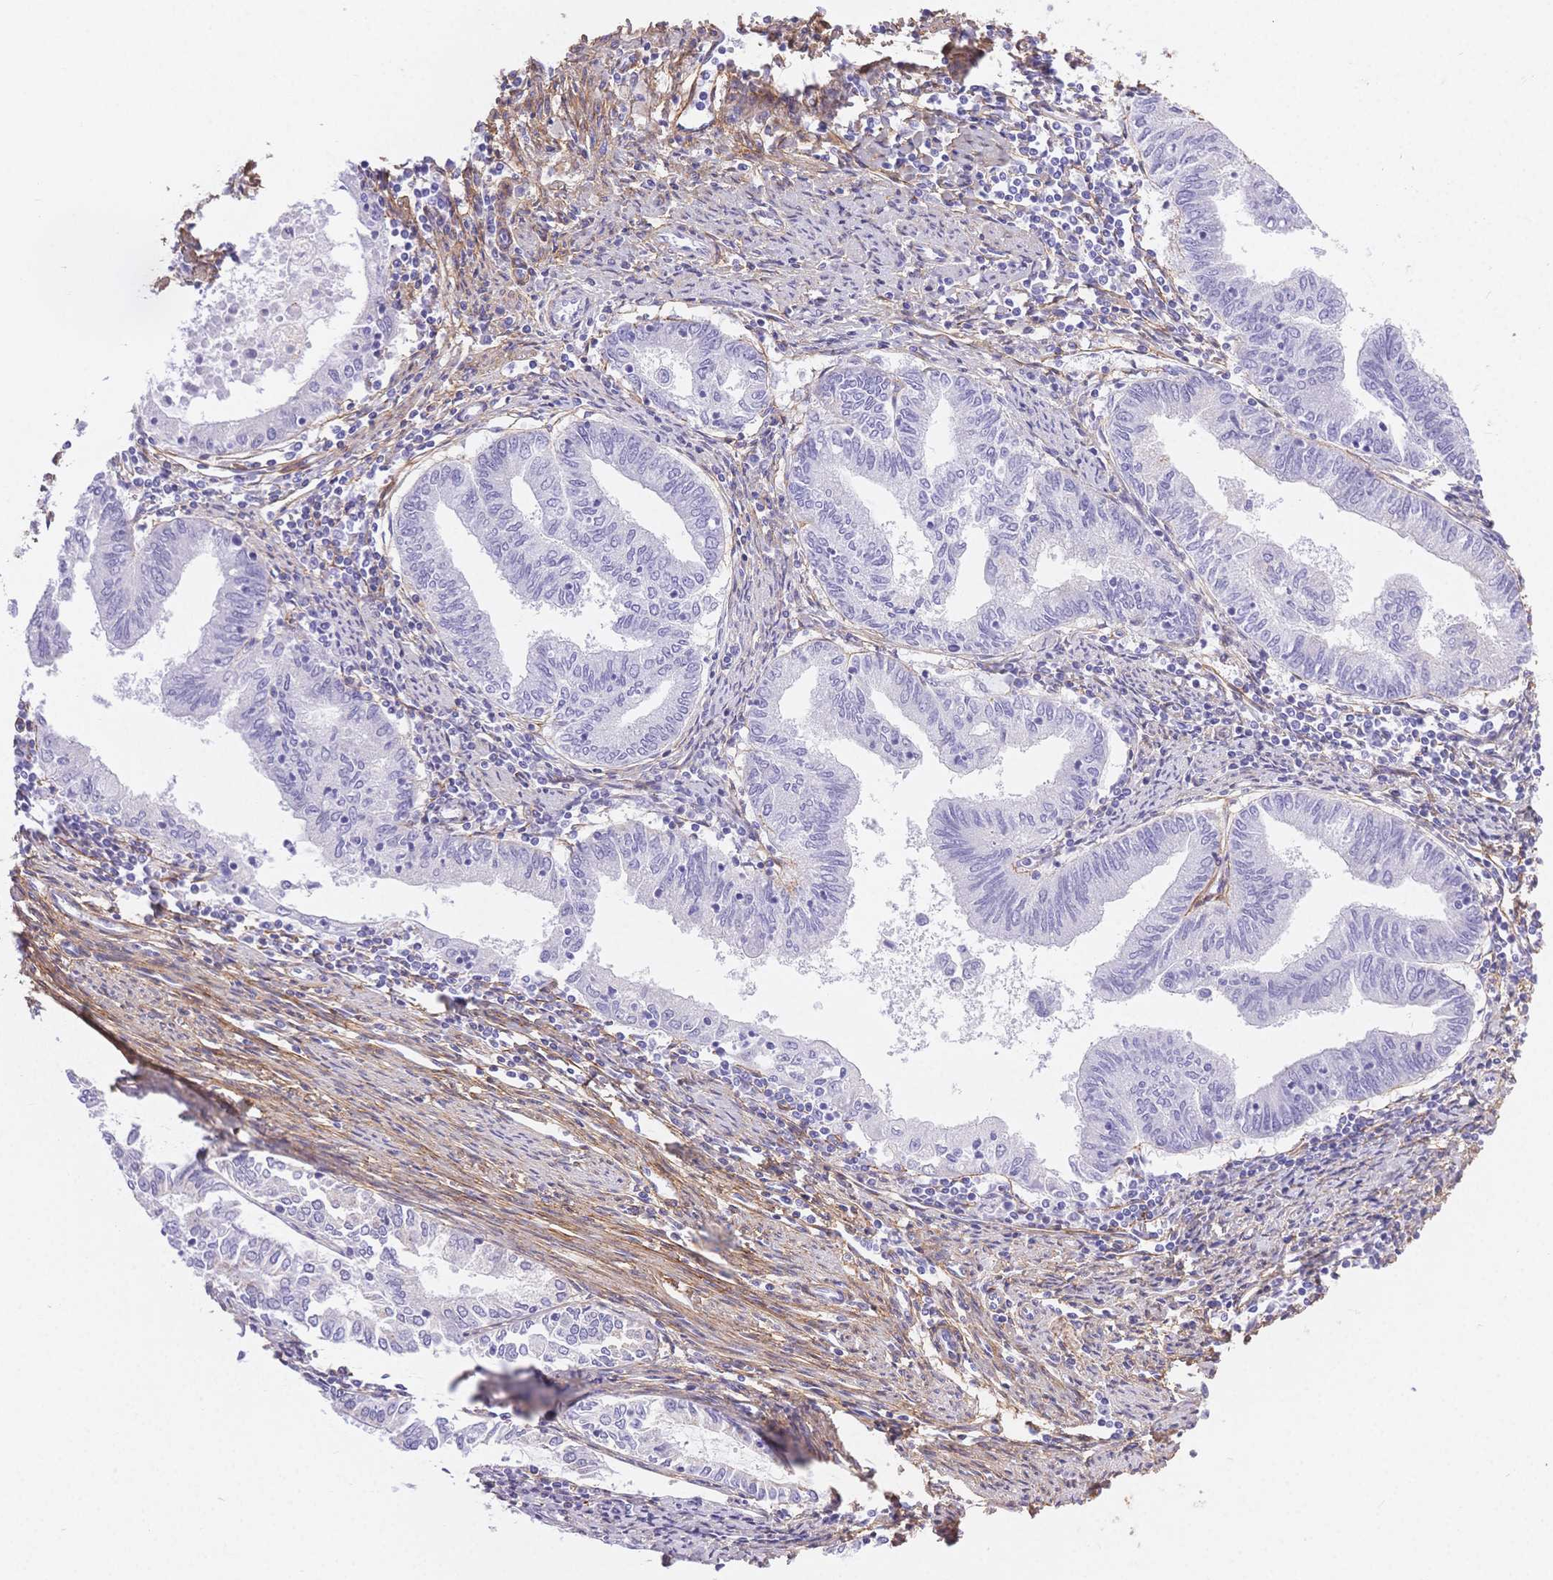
{"staining": {"intensity": "negative", "quantity": "none", "location": "none"}, "tissue": "endometrial cancer", "cell_type": "Tumor cells", "image_type": "cancer", "snomed": [{"axis": "morphology", "description": "Adenocarcinoma, NOS"}, {"axis": "topography", "description": "Endometrium"}], "caption": "The histopathology image shows no staining of tumor cells in adenocarcinoma (endometrial).", "gene": "PDZD2", "patient": {"sex": "female", "age": 79}}